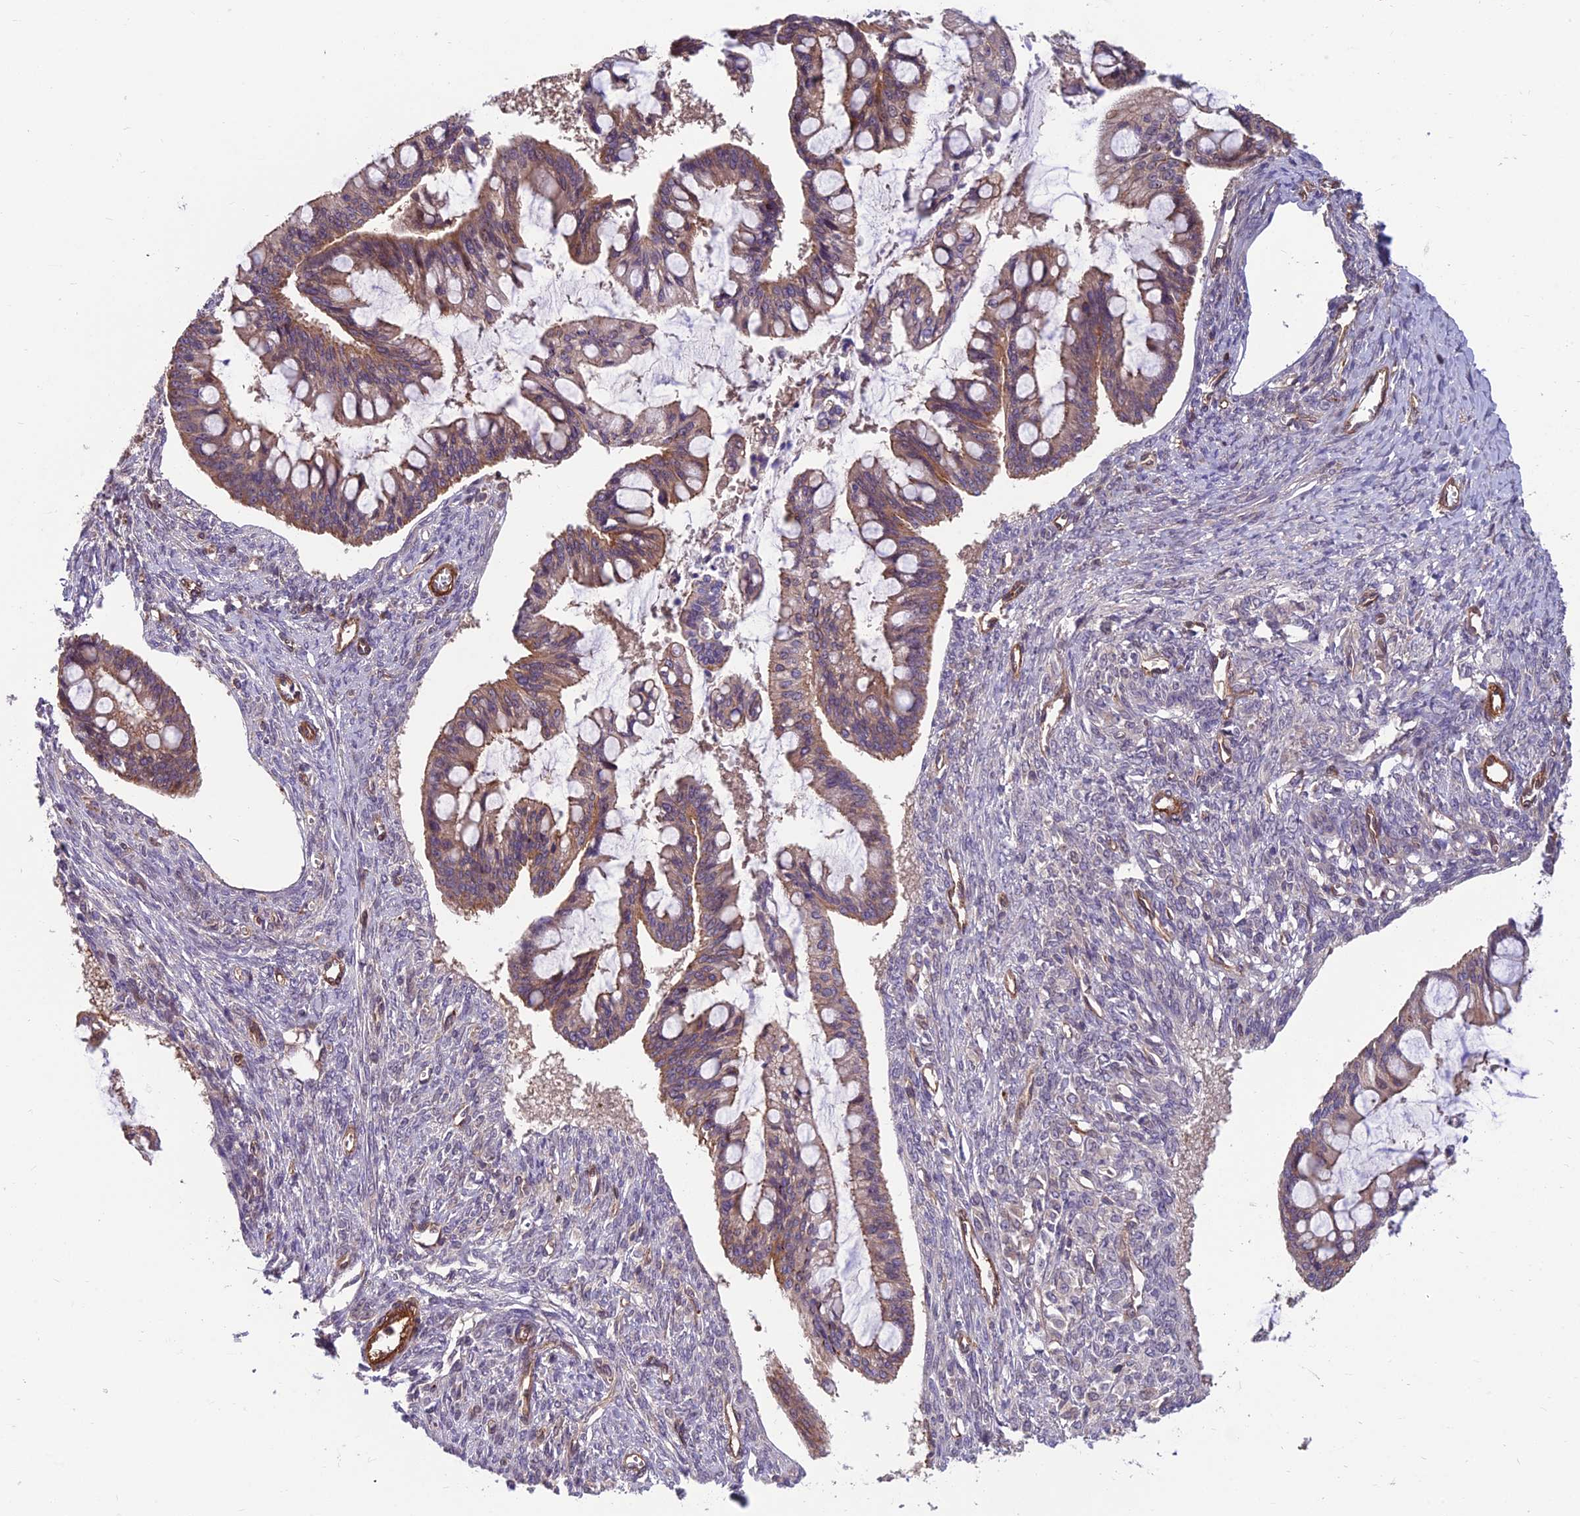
{"staining": {"intensity": "weak", "quantity": ">75%", "location": "cytoplasmic/membranous"}, "tissue": "ovarian cancer", "cell_type": "Tumor cells", "image_type": "cancer", "snomed": [{"axis": "morphology", "description": "Cystadenocarcinoma, mucinous, NOS"}, {"axis": "topography", "description": "Ovary"}], "caption": "This histopathology image exhibits IHC staining of human ovarian cancer (mucinous cystadenocarcinoma), with low weak cytoplasmic/membranous expression in approximately >75% of tumor cells.", "gene": "RTN4RL1", "patient": {"sex": "female", "age": 73}}